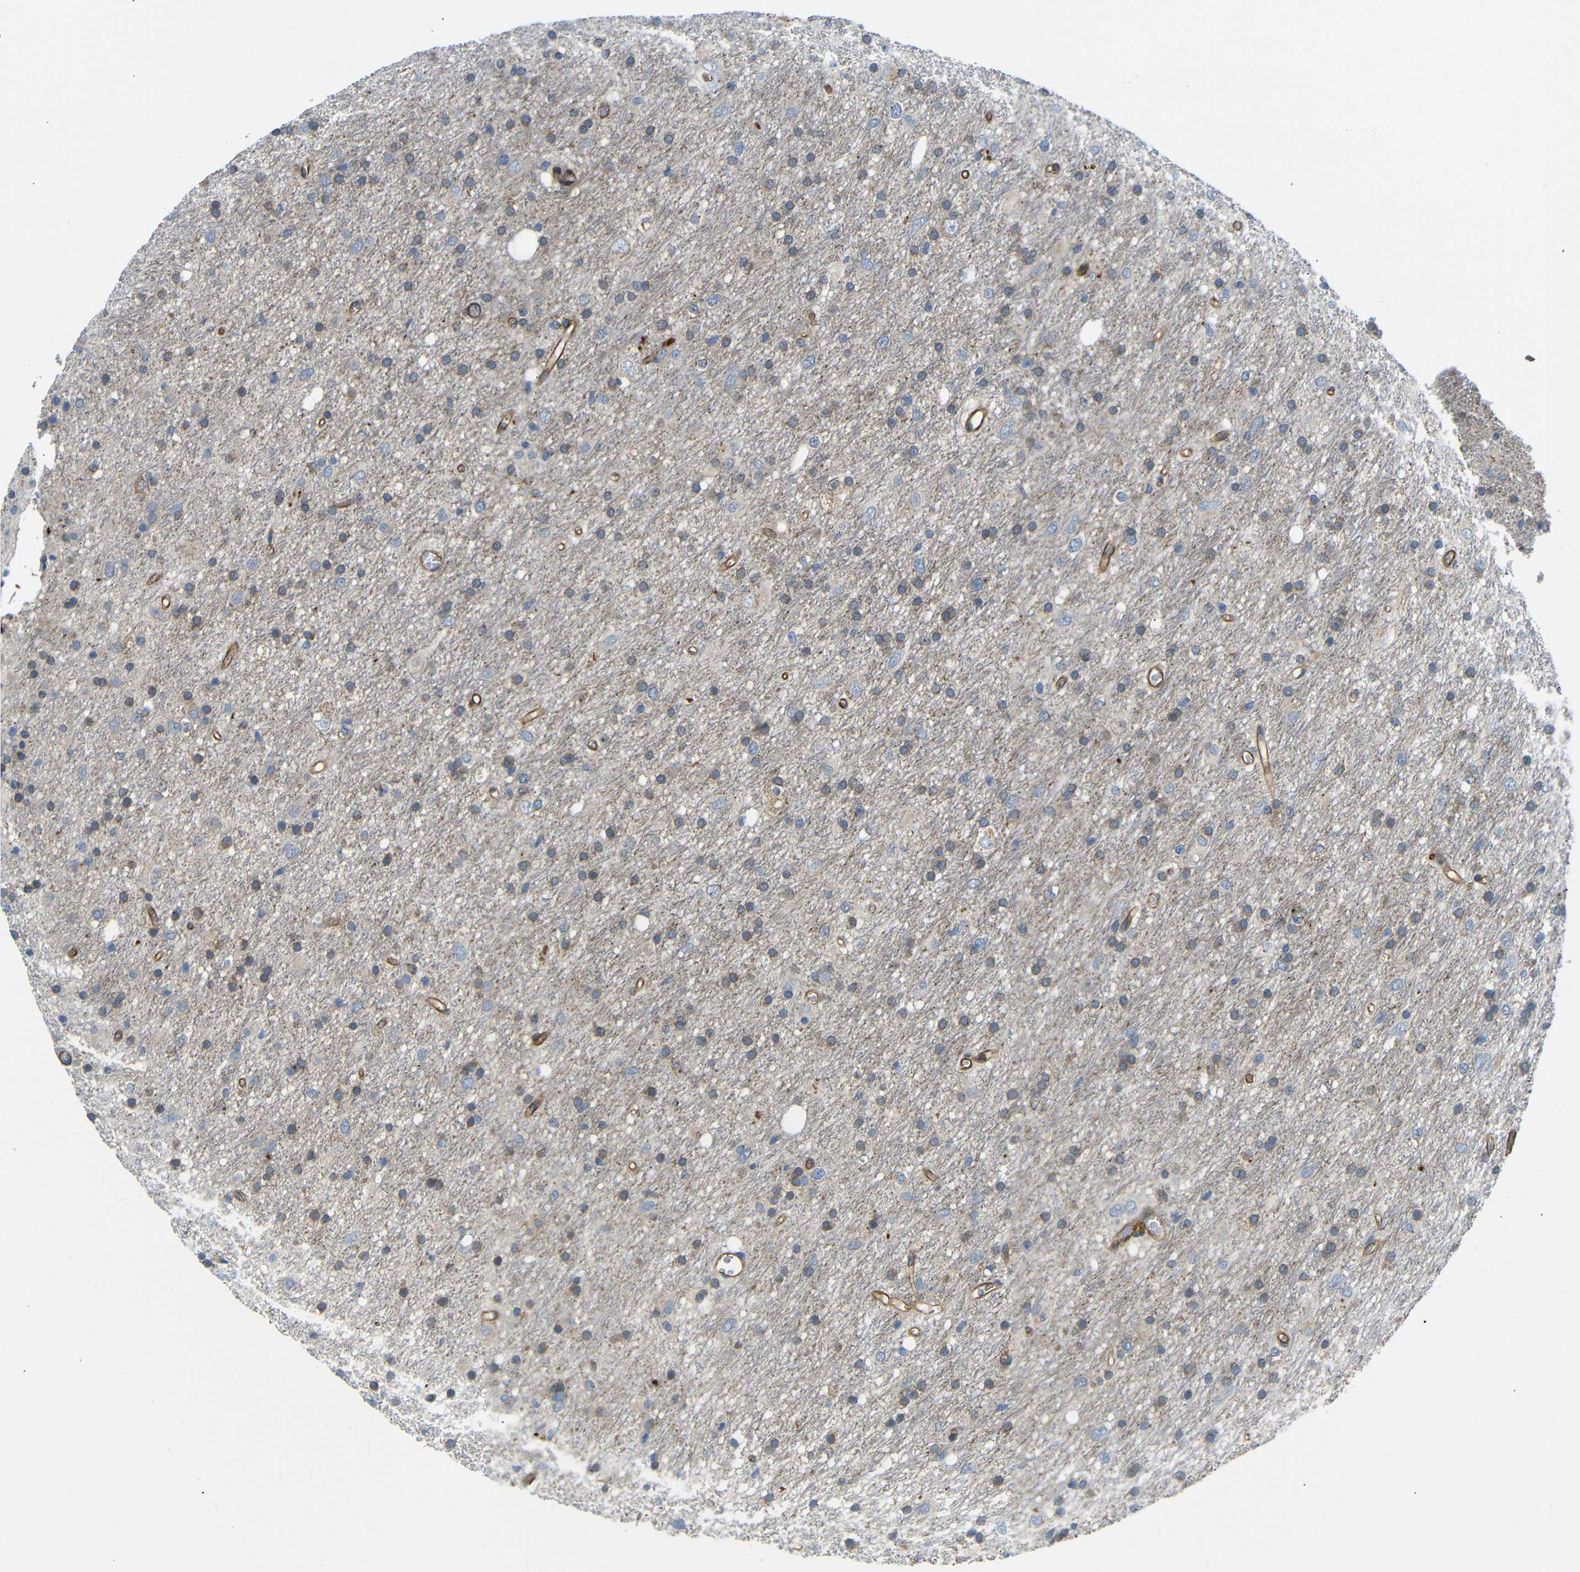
{"staining": {"intensity": "weak", "quantity": "25%-75%", "location": "cytoplasmic/membranous"}, "tissue": "glioma", "cell_type": "Tumor cells", "image_type": "cancer", "snomed": [{"axis": "morphology", "description": "Glioma, malignant, Low grade"}, {"axis": "topography", "description": "Brain"}], "caption": "Tumor cells display low levels of weak cytoplasmic/membranous staining in approximately 25%-75% of cells in human glioma. Immunohistochemistry (ihc) stains the protein in brown and the nuclei are stained blue.", "gene": "MYO1B", "patient": {"sex": "male", "age": 77}}